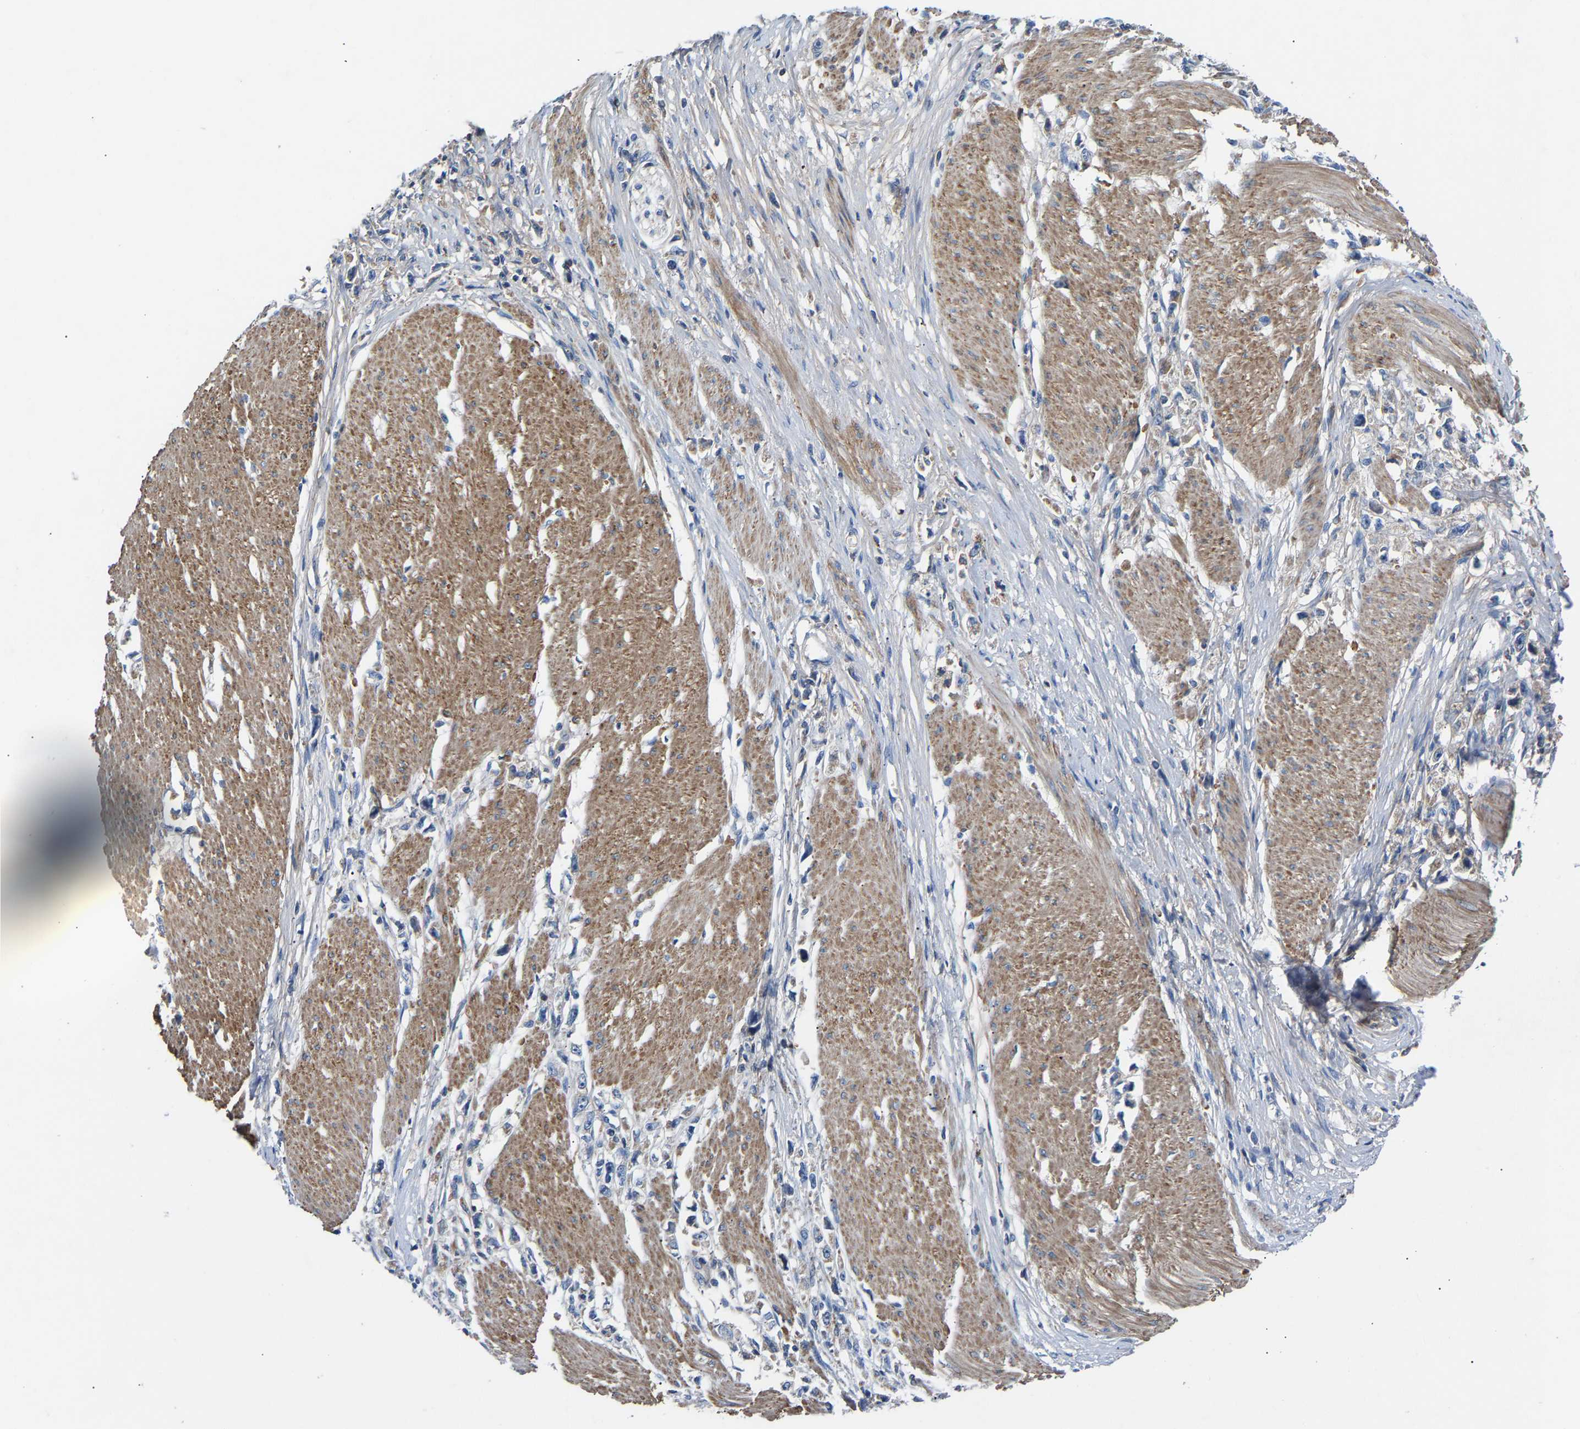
{"staining": {"intensity": "negative", "quantity": "none", "location": "none"}, "tissue": "stomach cancer", "cell_type": "Tumor cells", "image_type": "cancer", "snomed": [{"axis": "morphology", "description": "Adenocarcinoma, NOS"}, {"axis": "topography", "description": "Stomach"}], "caption": "Tumor cells are negative for brown protein staining in adenocarcinoma (stomach).", "gene": "CCDC171", "patient": {"sex": "female", "age": 59}}